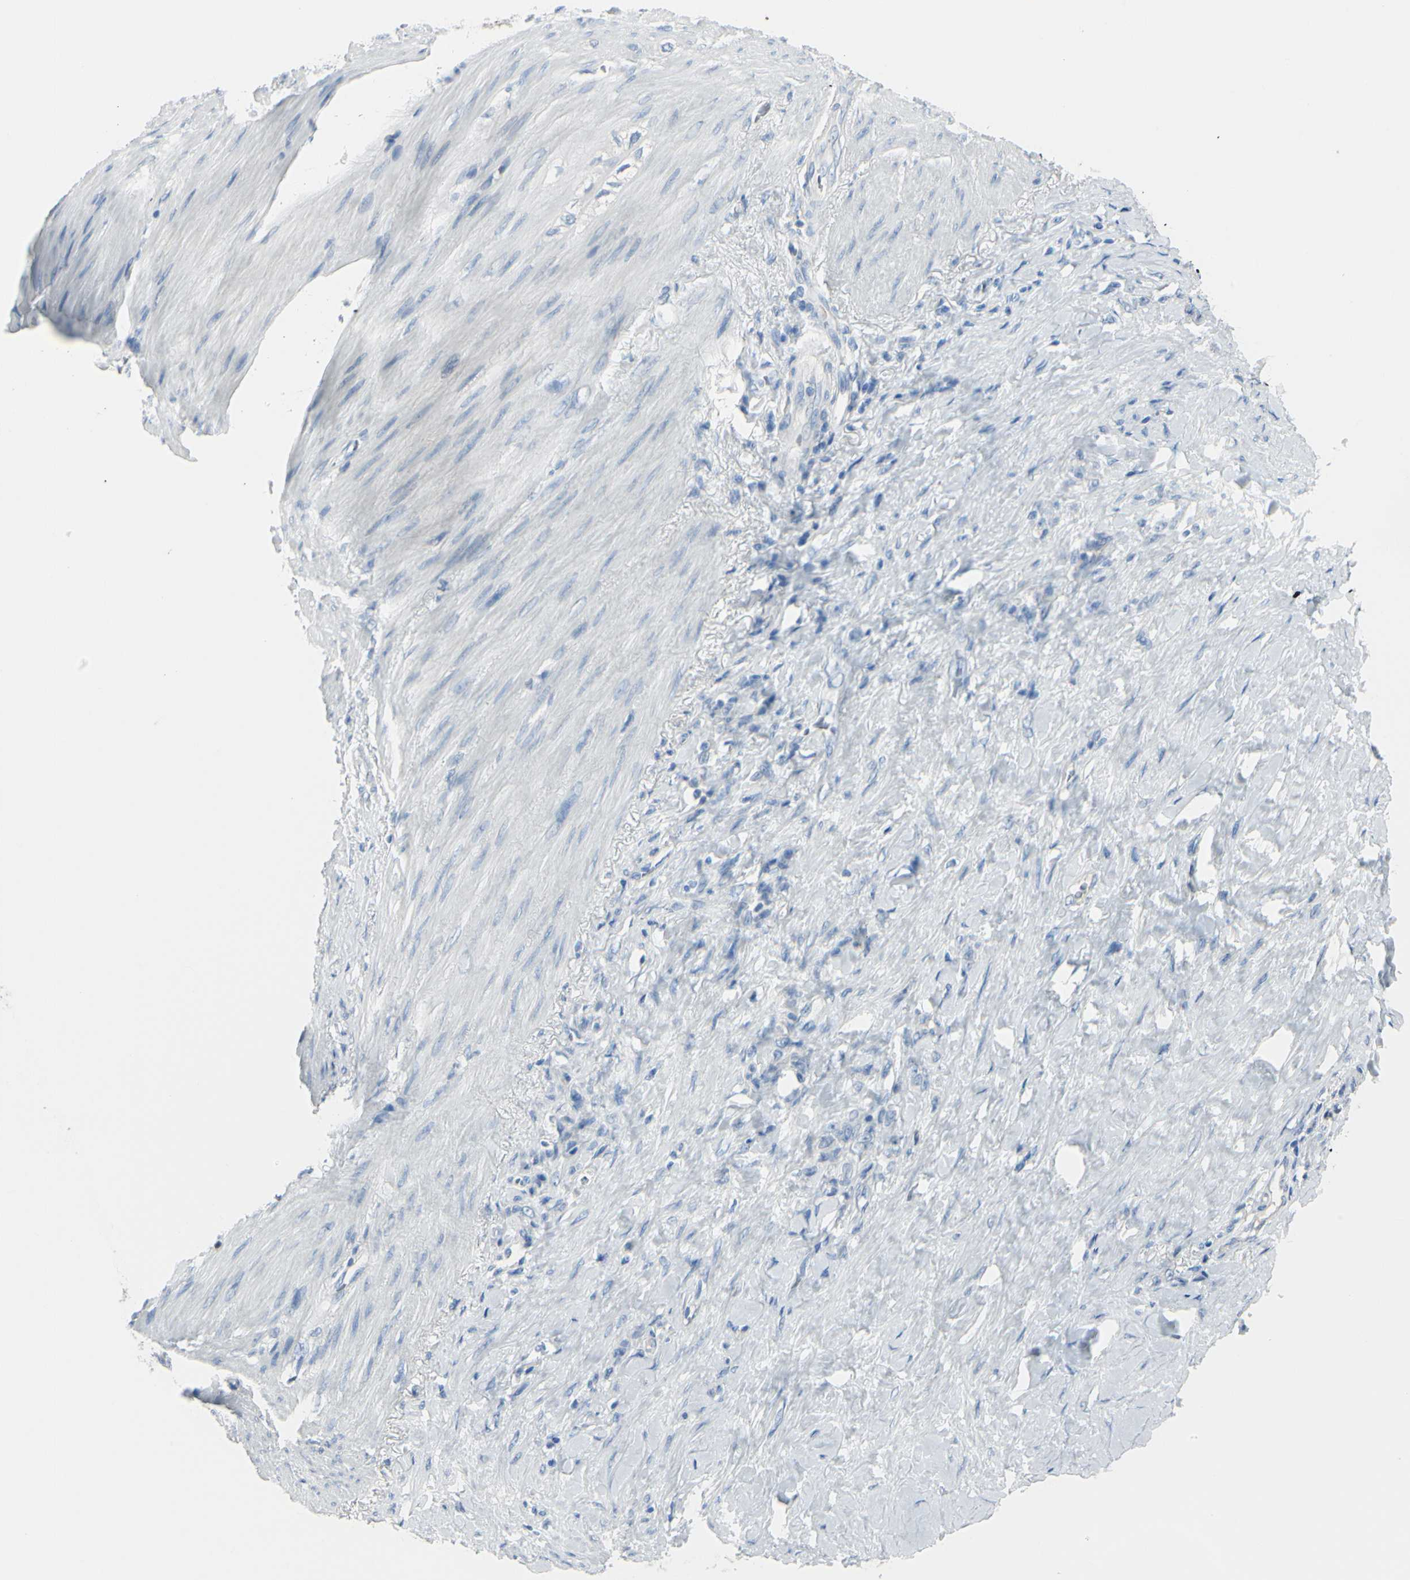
{"staining": {"intensity": "negative", "quantity": "none", "location": "none"}, "tissue": "stomach cancer", "cell_type": "Tumor cells", "image_type": "cancer", "snomed": [{"axis": "morphology", "description": "Adenocarcinoma, NOS"}, {"axis": "topography", "description": "Stomach"}], "caption": "This micrograph is of stomach cancer stained with immunohistochemistry (IHC) to label a protein in brown with the nuclei are counter-stained blue. There is no positivity in tumor cells.", "gene": "ZNF557", "patient": {"sex": "male", "age": 82}}